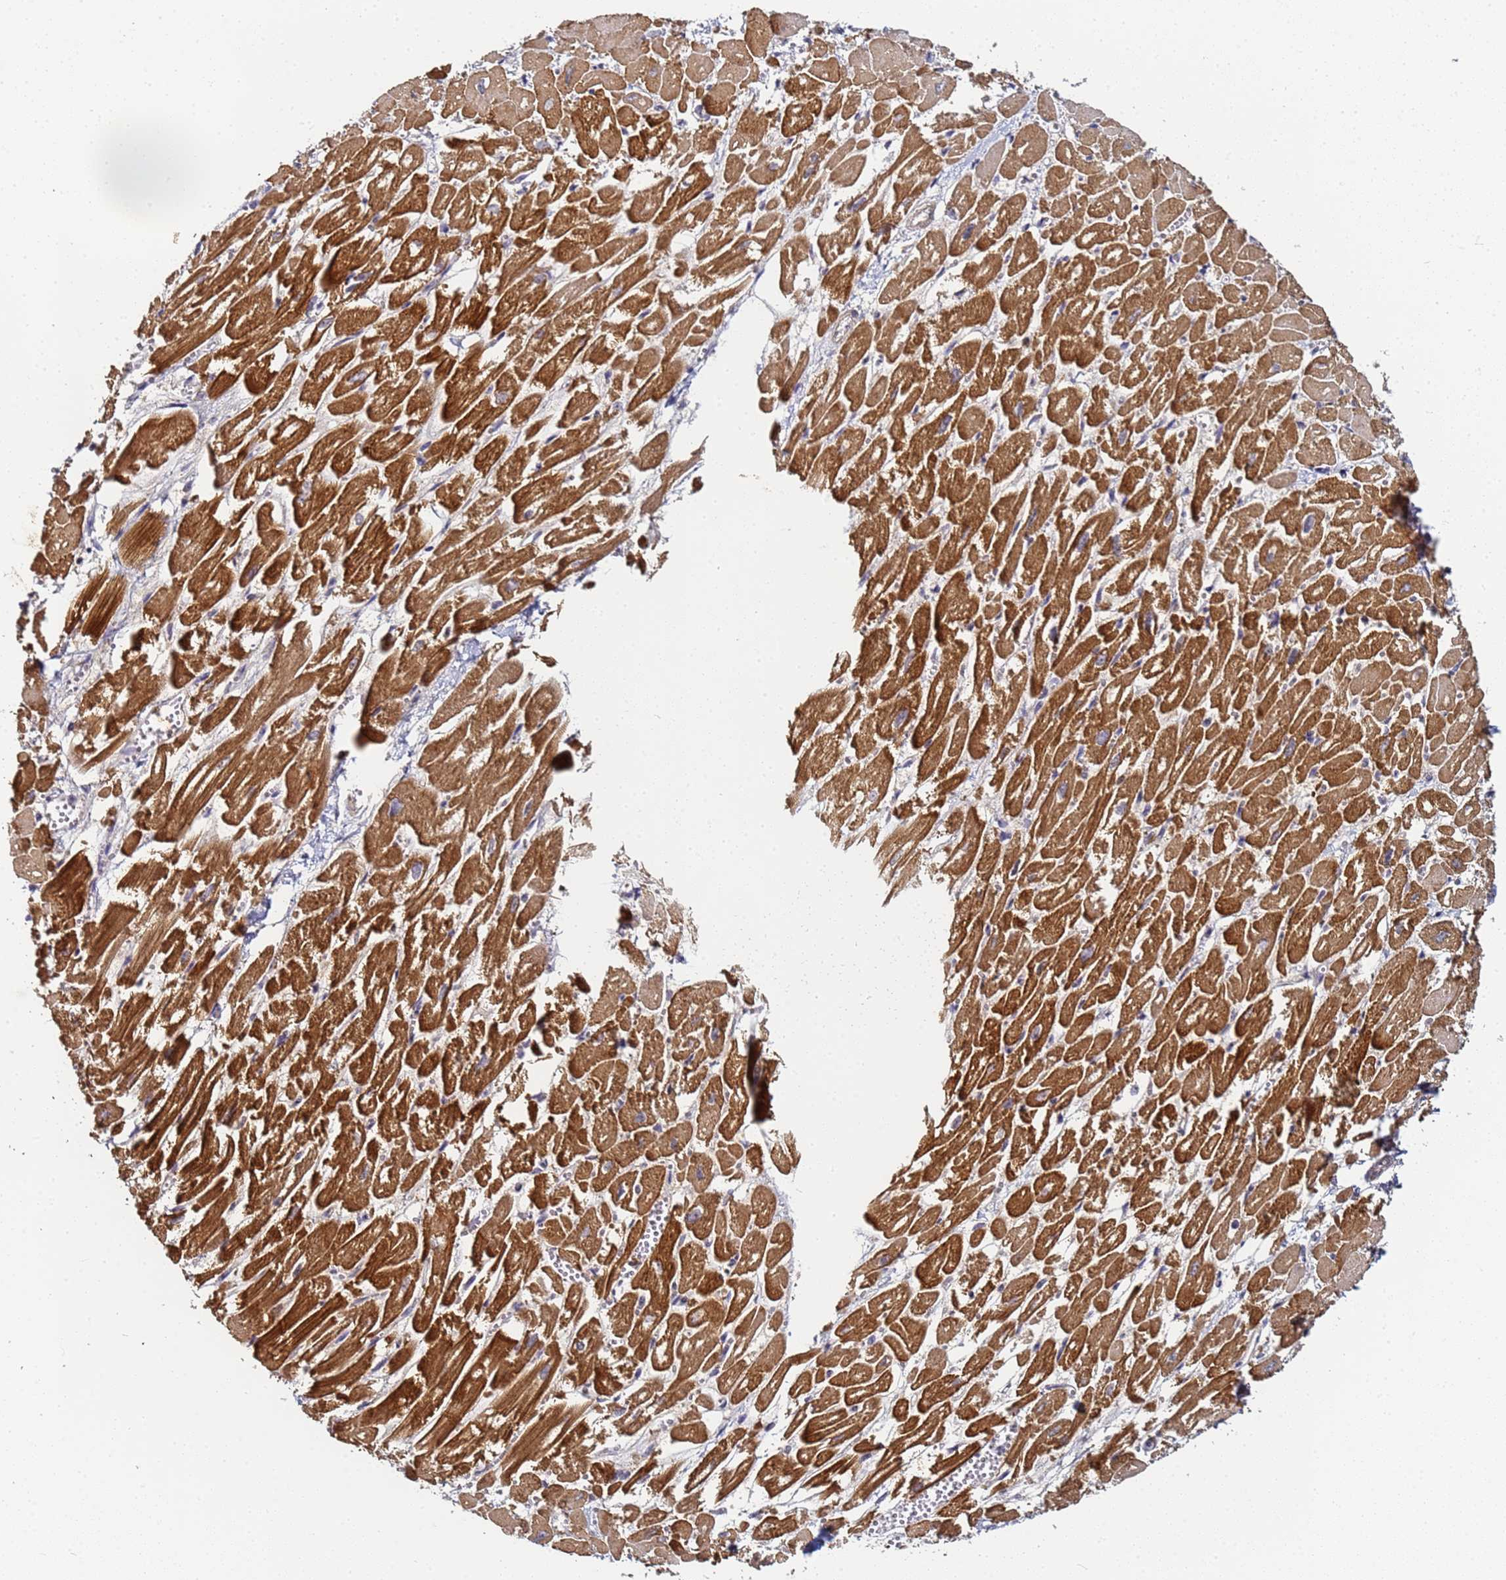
{"staining": {"intensity": "strong", "quantity": ">75%", "location": "cytoplasmic/membranous"}, "tissue": "heart muscle", "cell_type": "Cardiomyocytes", "image_type": "normal", "snomed": [{"axis": "morphology", "description": "Normal tissue, NOS"}, {"axis": "topography", "description": "Heart"}], "caption": "Immunohistochemistry (DAB) staining of benign human heart muscle displays strong cytoplasmic/membranous protein staining in about >75% of cardiomyocytes.", "gene": "LRRC69", "patient": {"sex": "male", "age": 54}}